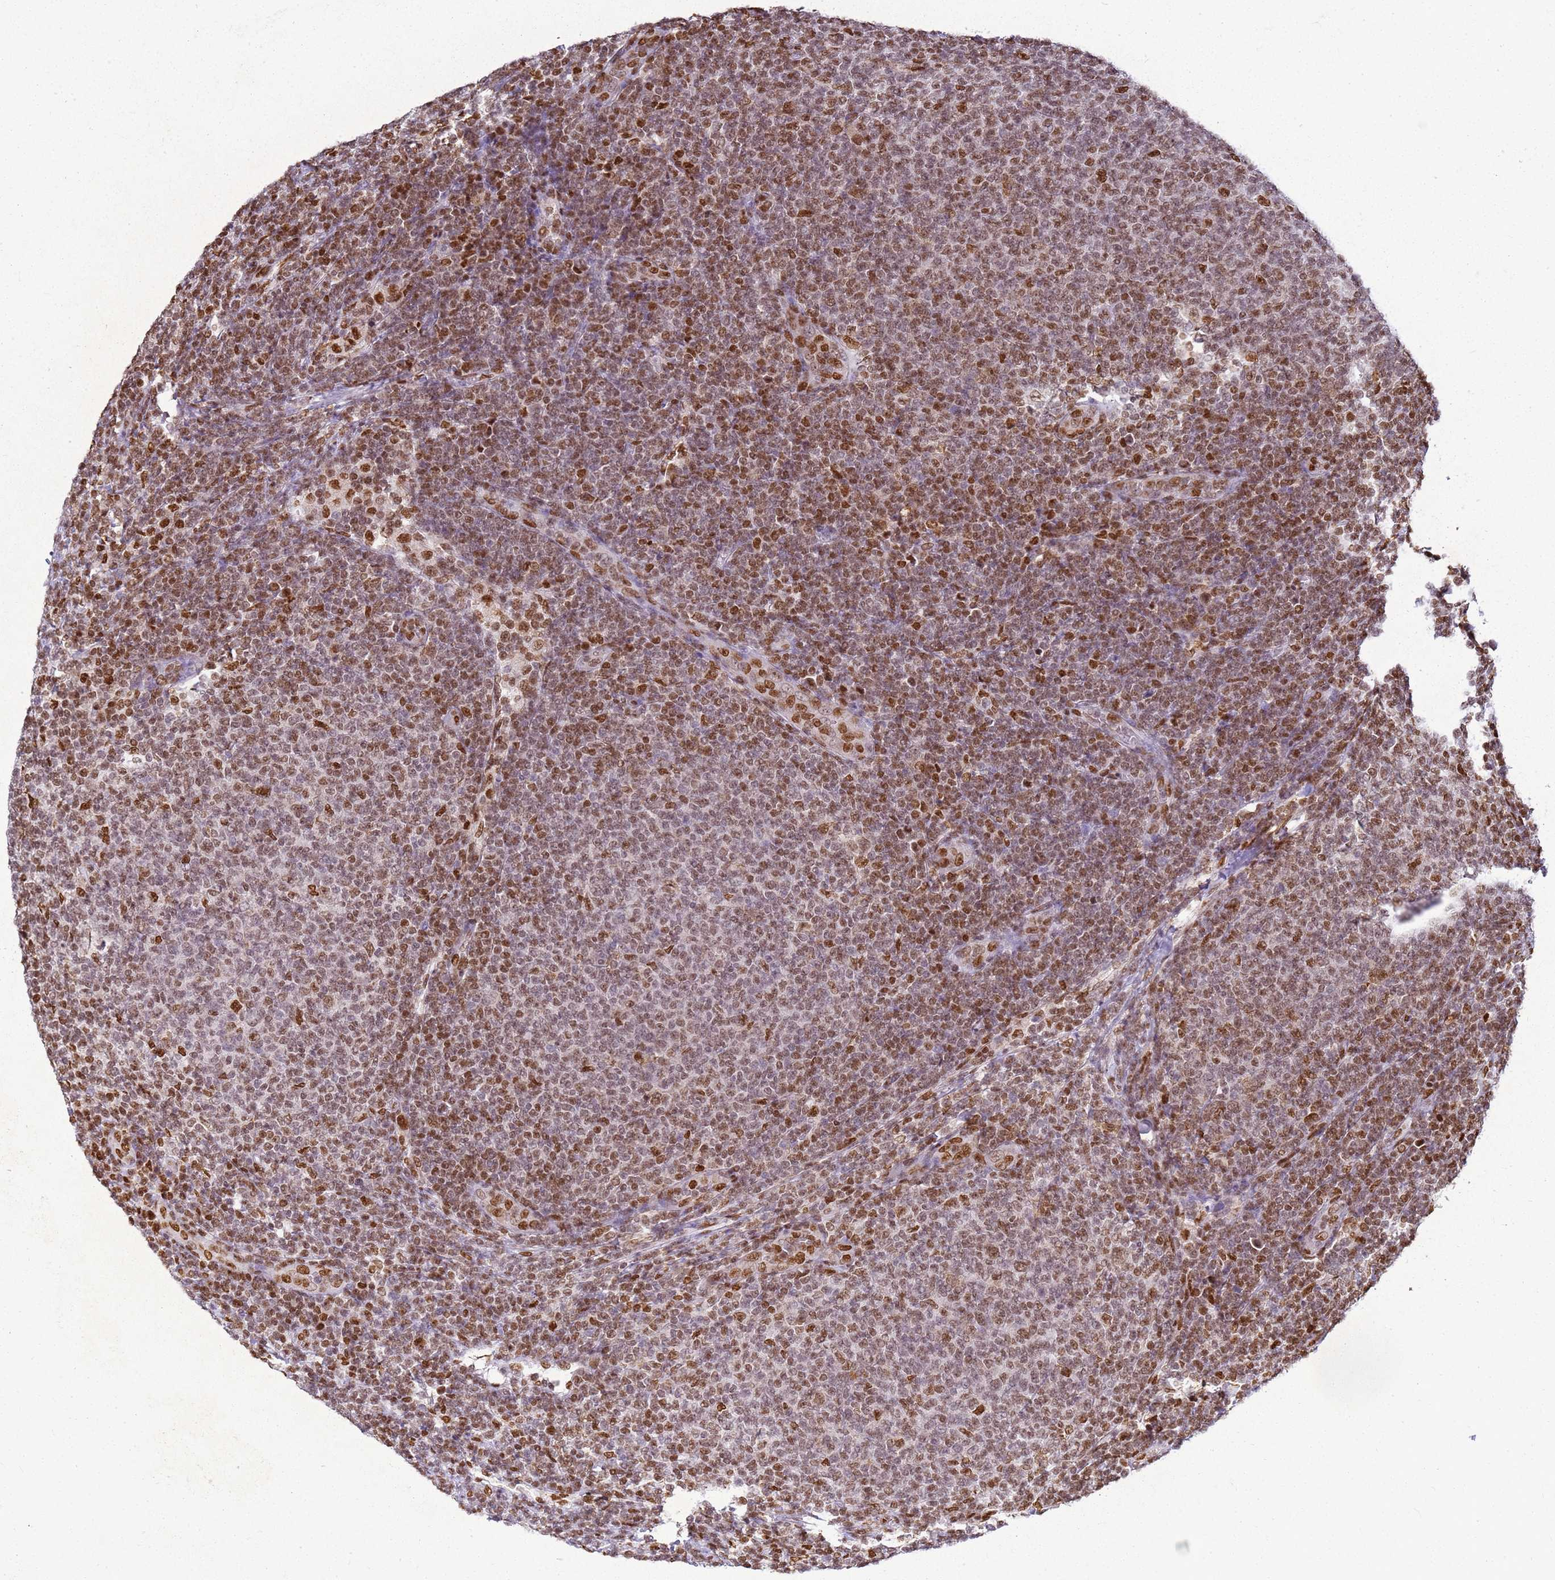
{"staining": {"intensity": "moderate", "quantity": "25%-75%", "location": "nuclear"}, "tissue": "lymphoma", "cell_type": "Tumor cells", "image_type": "cancer", "snomed": [{"axis": "morphology", "description": "Malignant lymphoma, non-Hodgkin's type, Low grade"}, {"axis": "topography", "description": "Lymph node"}], "caption": "Immunohistochemical staining of malignant lymphoma, non-Hodgkin's type (low-grade) shows medium levels of moderate nuclear positivity in about 25%-75% of tumor cells.", "gene": "APEX1", "patient": {"sex": "male", "age": 66}}